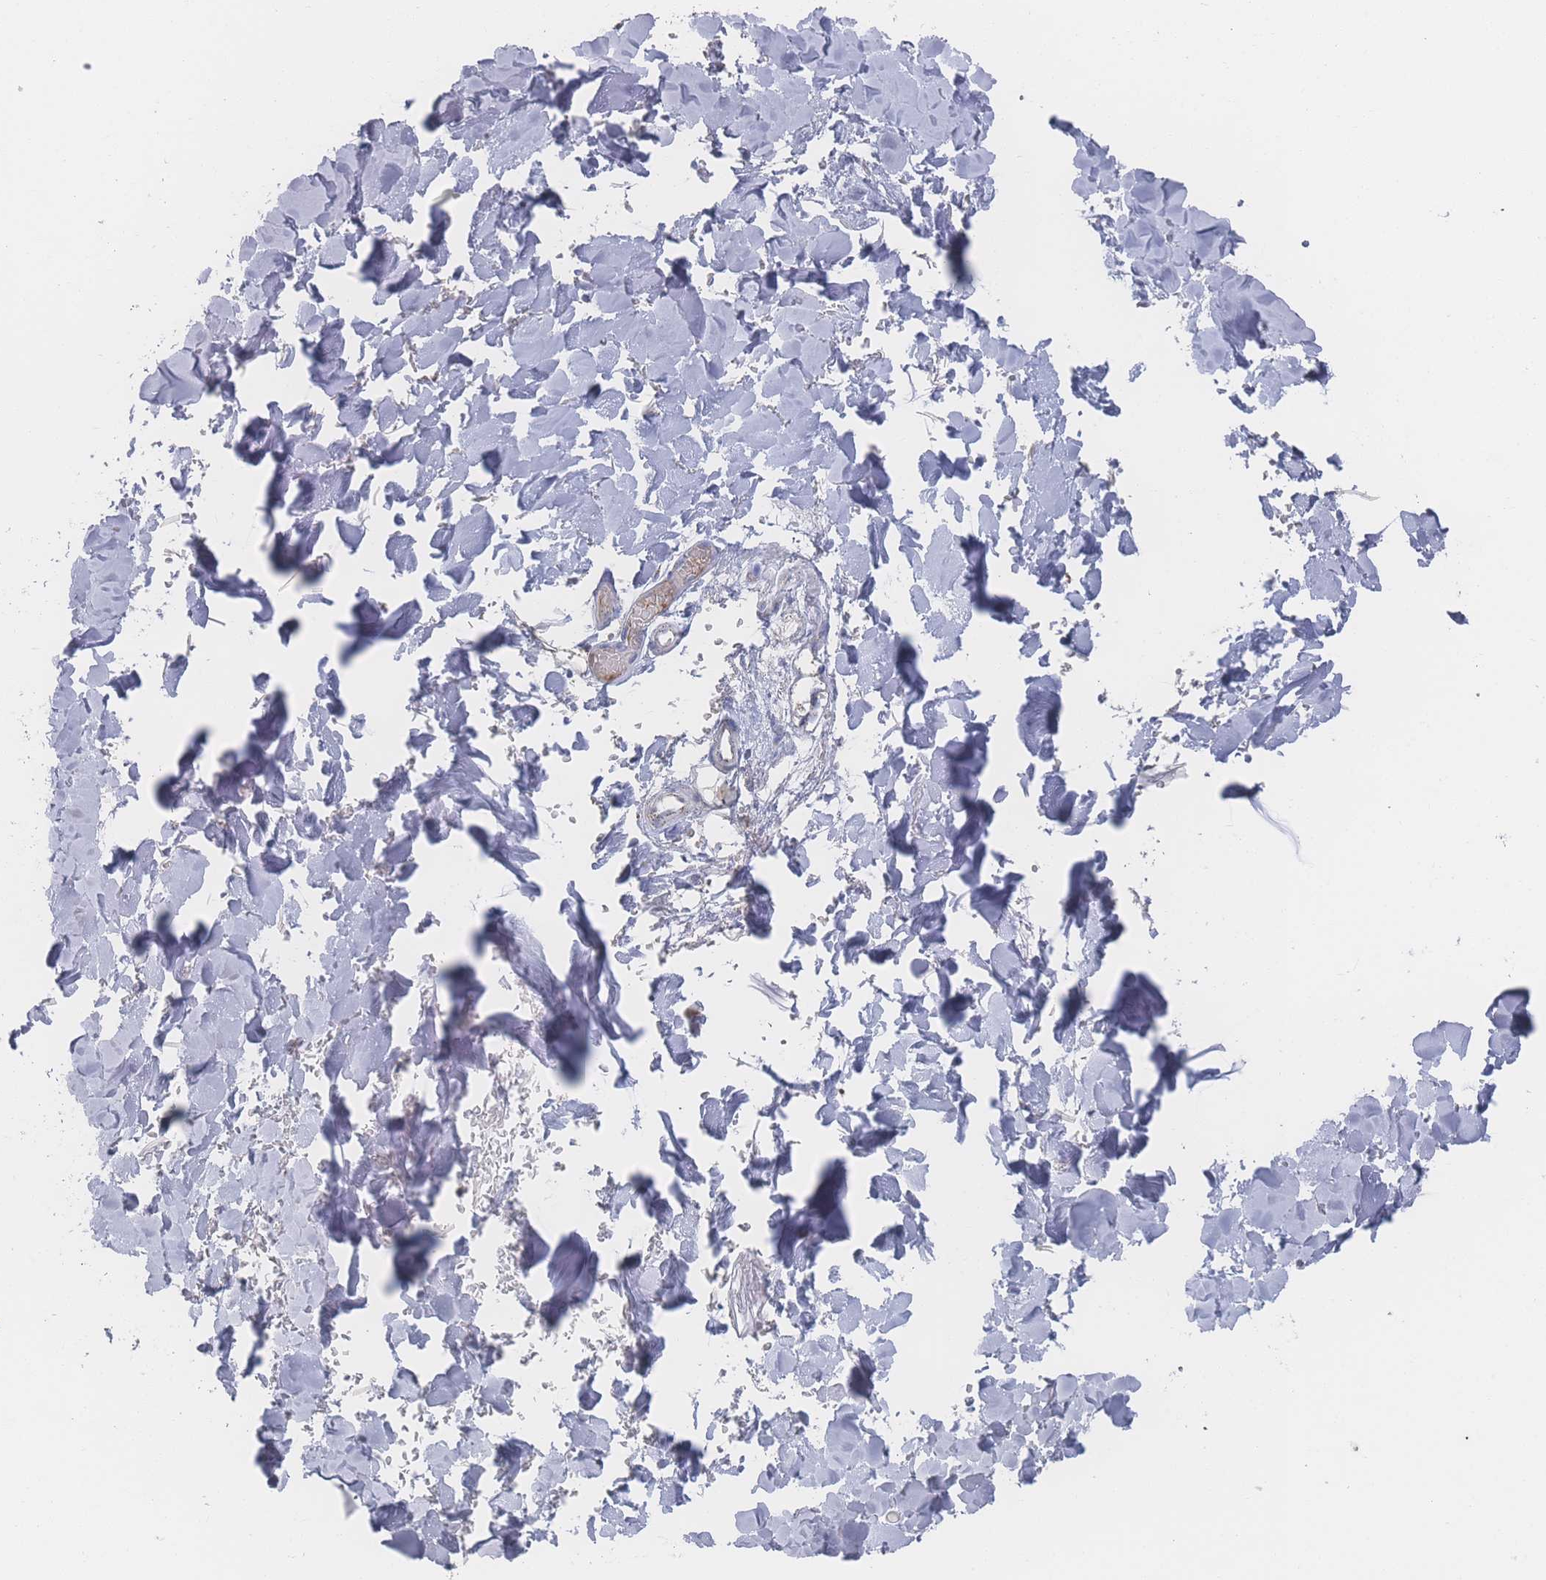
{"staining": {"intensity": "negative", "quantity": "none", "location": "none"}, "tissue": "adipose tissue", "cell_type": "Adipocytes", "image_type": "normal", "snomed": [{"axis": "morphology", "description": "Normal tissue, NOS"}, {"axis": "topography", "description": "Salivary gland"}, {"axis": "topography", "description": "Peripheral nerve tissue"}], "caption": "Adipocytes are negative for protein expression in benign human adipose tissue. (IHC, brightfield microscopy, high magnification).", "gene": "PEX14", "patient": {"sex": "male", "age": 38}}